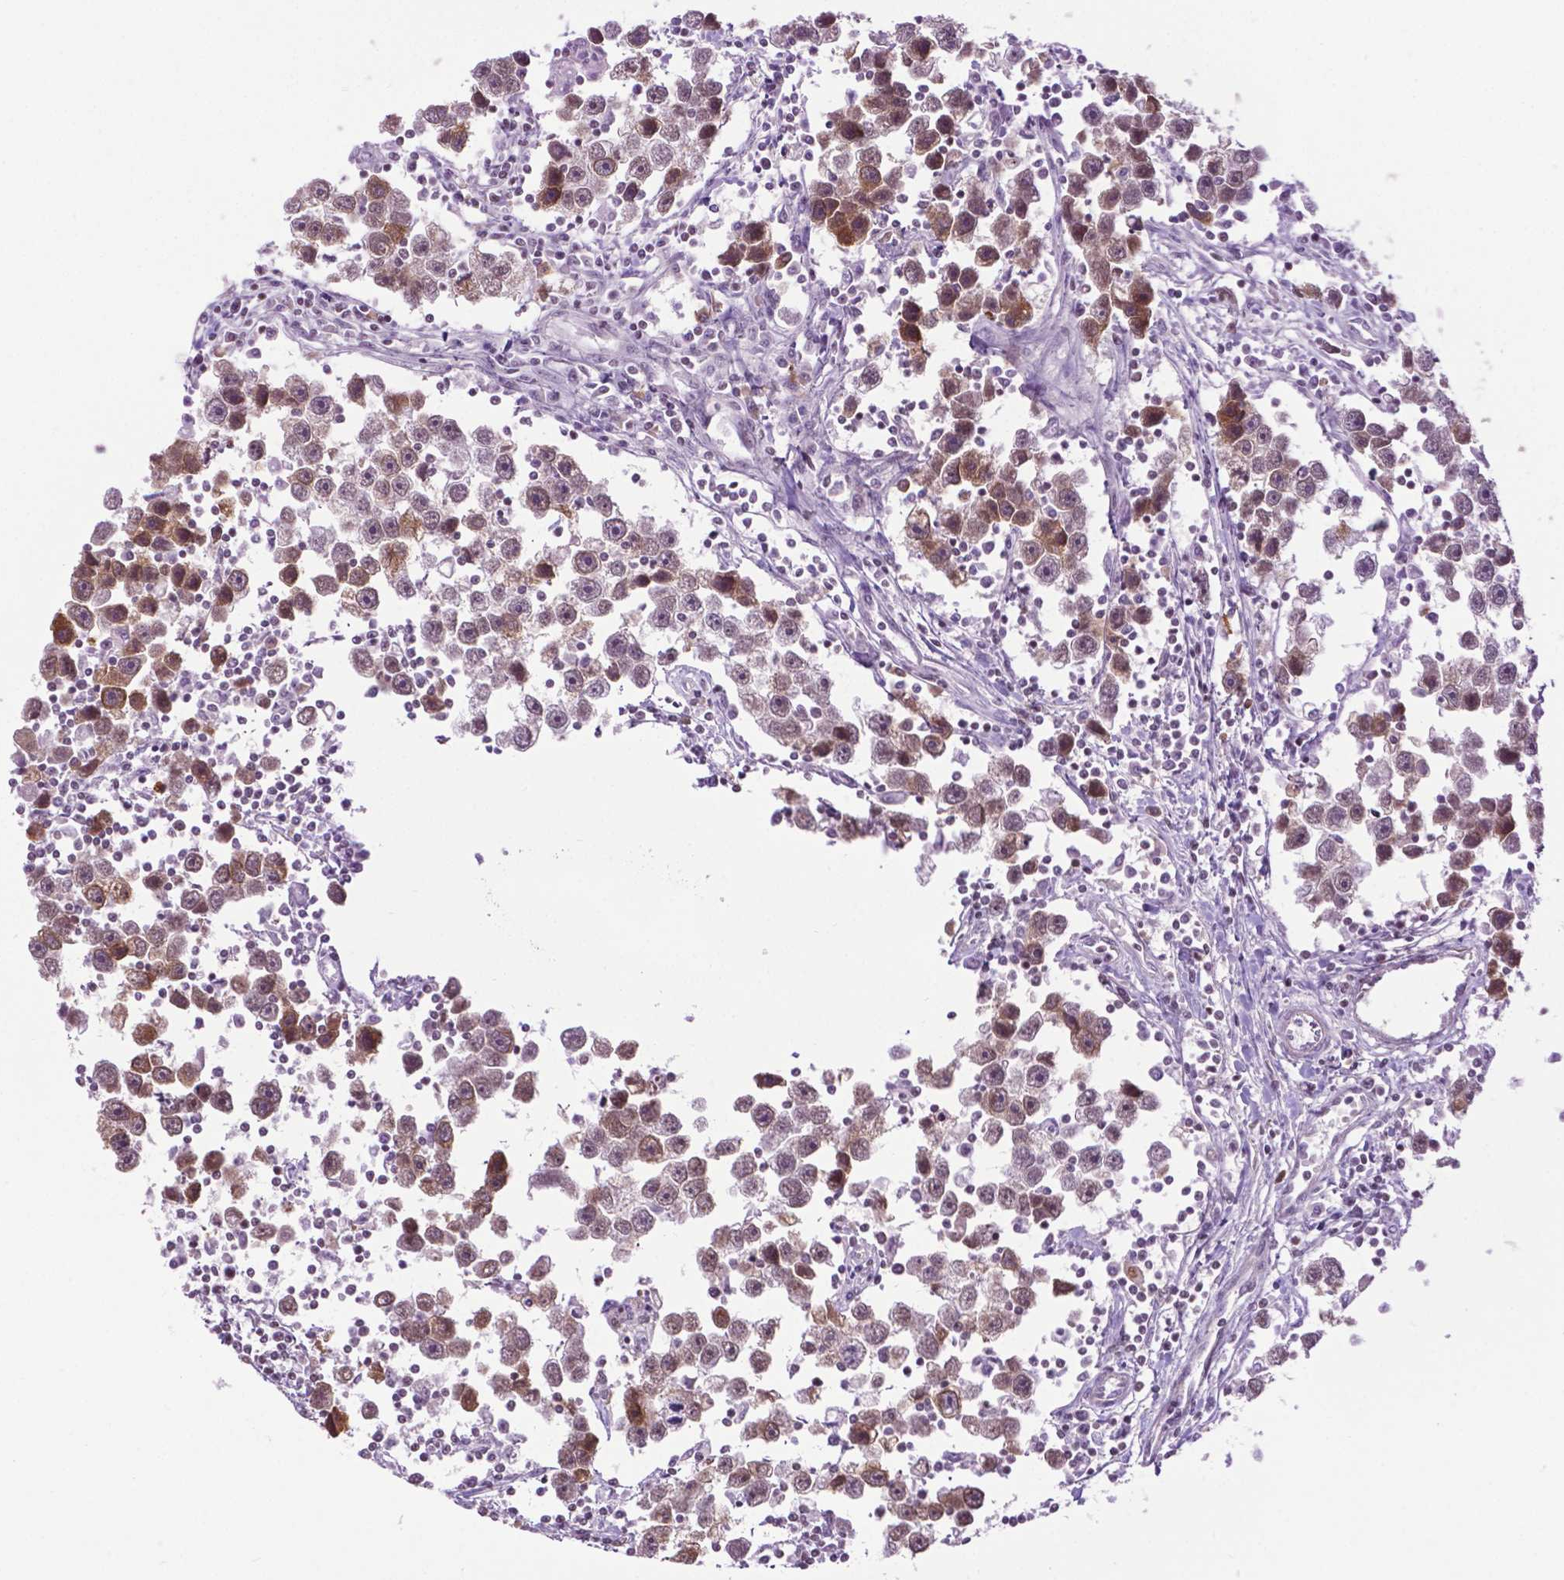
{"staining": {"intensity": "moderate", "quantity": "25%-75%", "location": "nuclear"}, "tissue": "testis cancer", "cell_type": "Tumor cells", "image_type": "cancer", "snomed": [{"axis": "morphology", "description": "Seminoma, NOS"}, {"axis": "topography", "description": "Testis"}], "caption": "IHC of human testis cancer (seminoma) exhibits medium levels of moderate nuclear staining in about 25%-75% of tumor cells.", "gene": "COL23A1", "patient": {"sex": "male", "age": 30}}